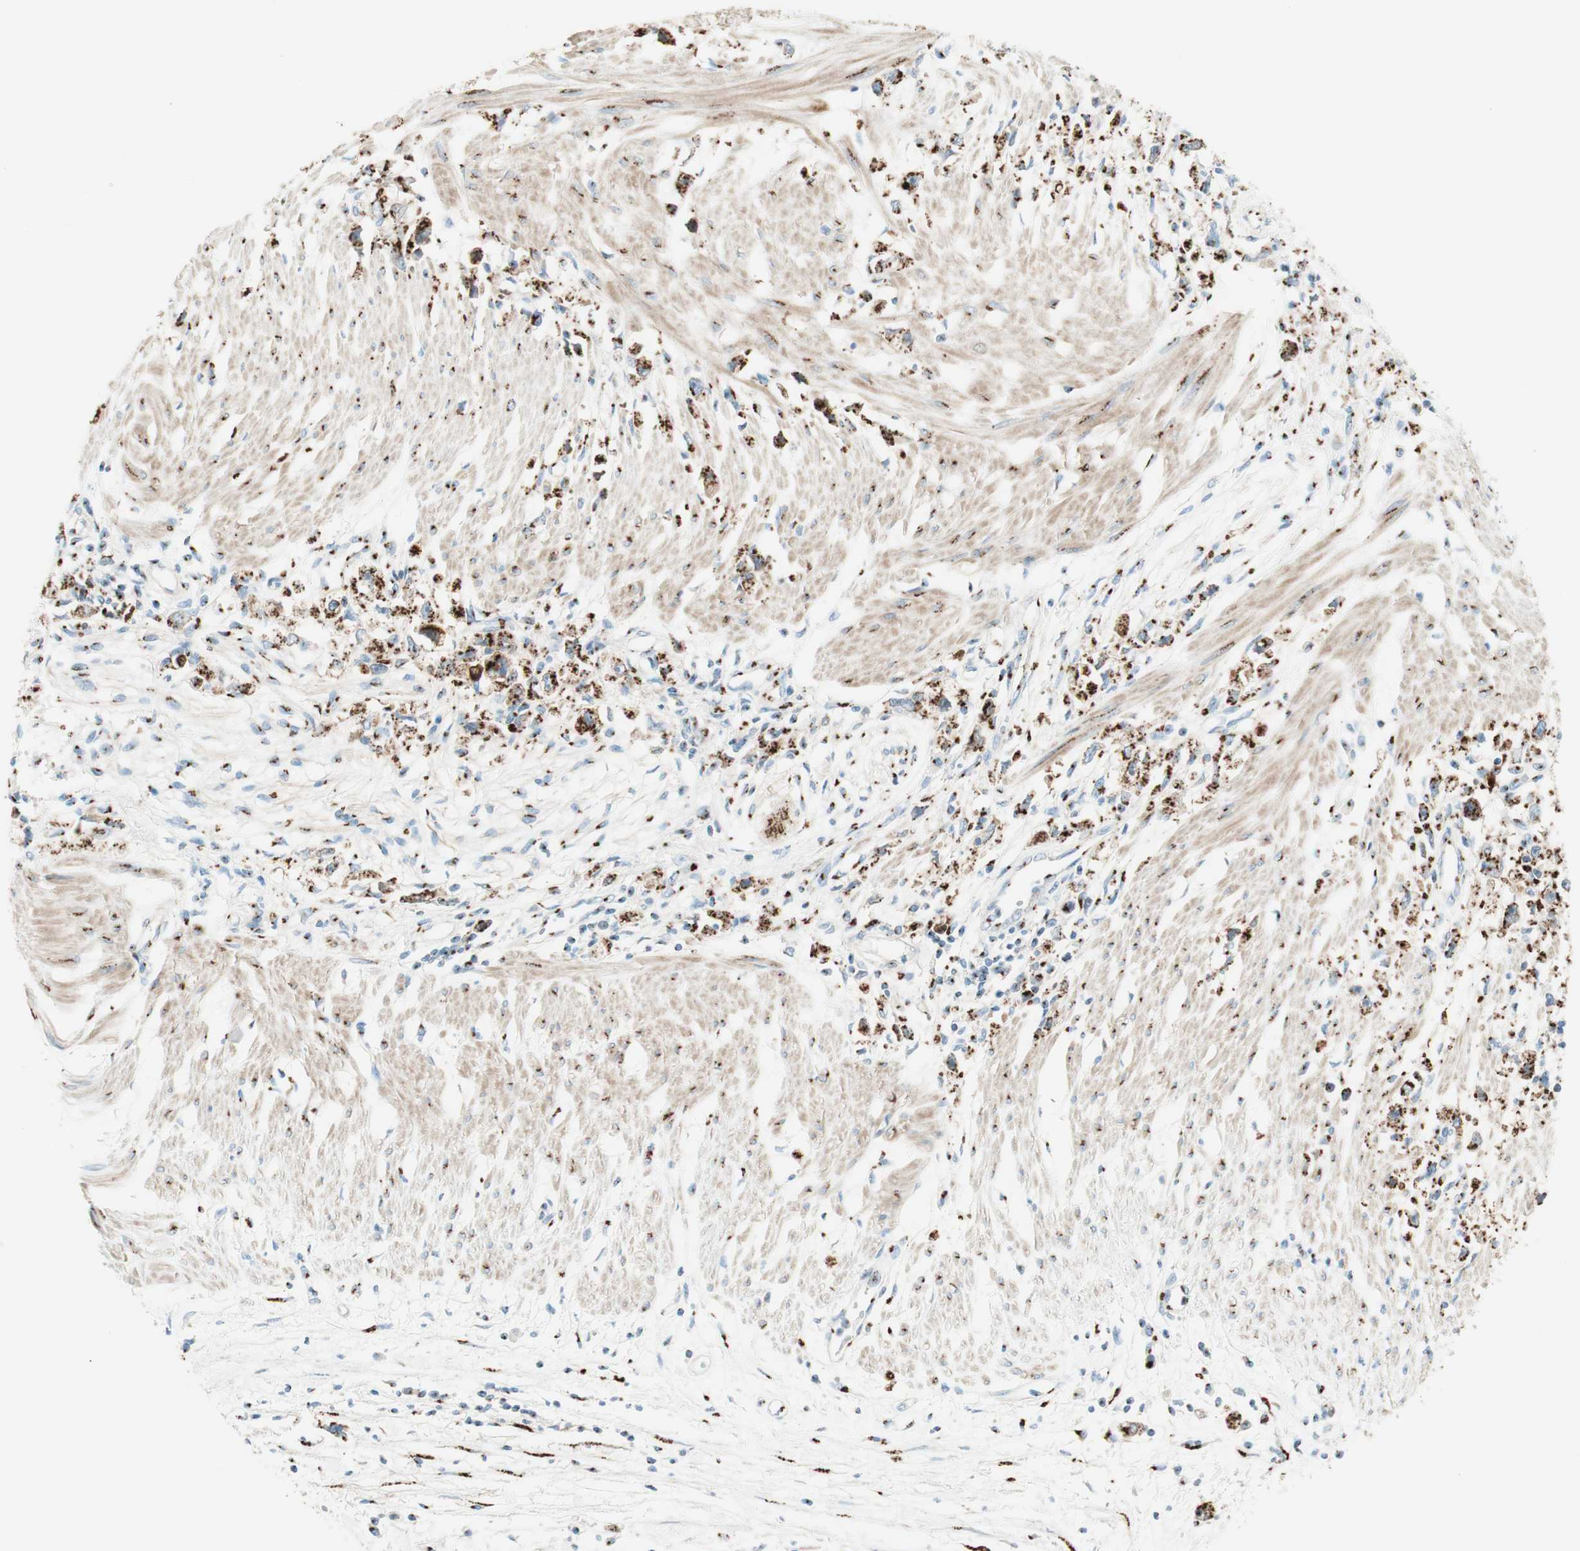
{"staining": {"intensity": "strong", "quantity": ">75%", "location": "cytoplasmic/membranous"}, "tissue": "stomach cancer", "cell_type": "Tumor cells", "image_type": "cancer", "snomed": [{"axis": "morphology", "description": "Adenocarcinoma, NOS"}, {"axis": "topography", "description": "Stomach"}], "caption": "Immunohistochemistry image of human adenocarcinoma (stomach) stained for a protein (brown), which displays high levels of strong cytoplasmic/membranous expression in about >75% of tumor cells.", "gene": "GOLGB1", "patient": {"sex": "female", "age": 59}}